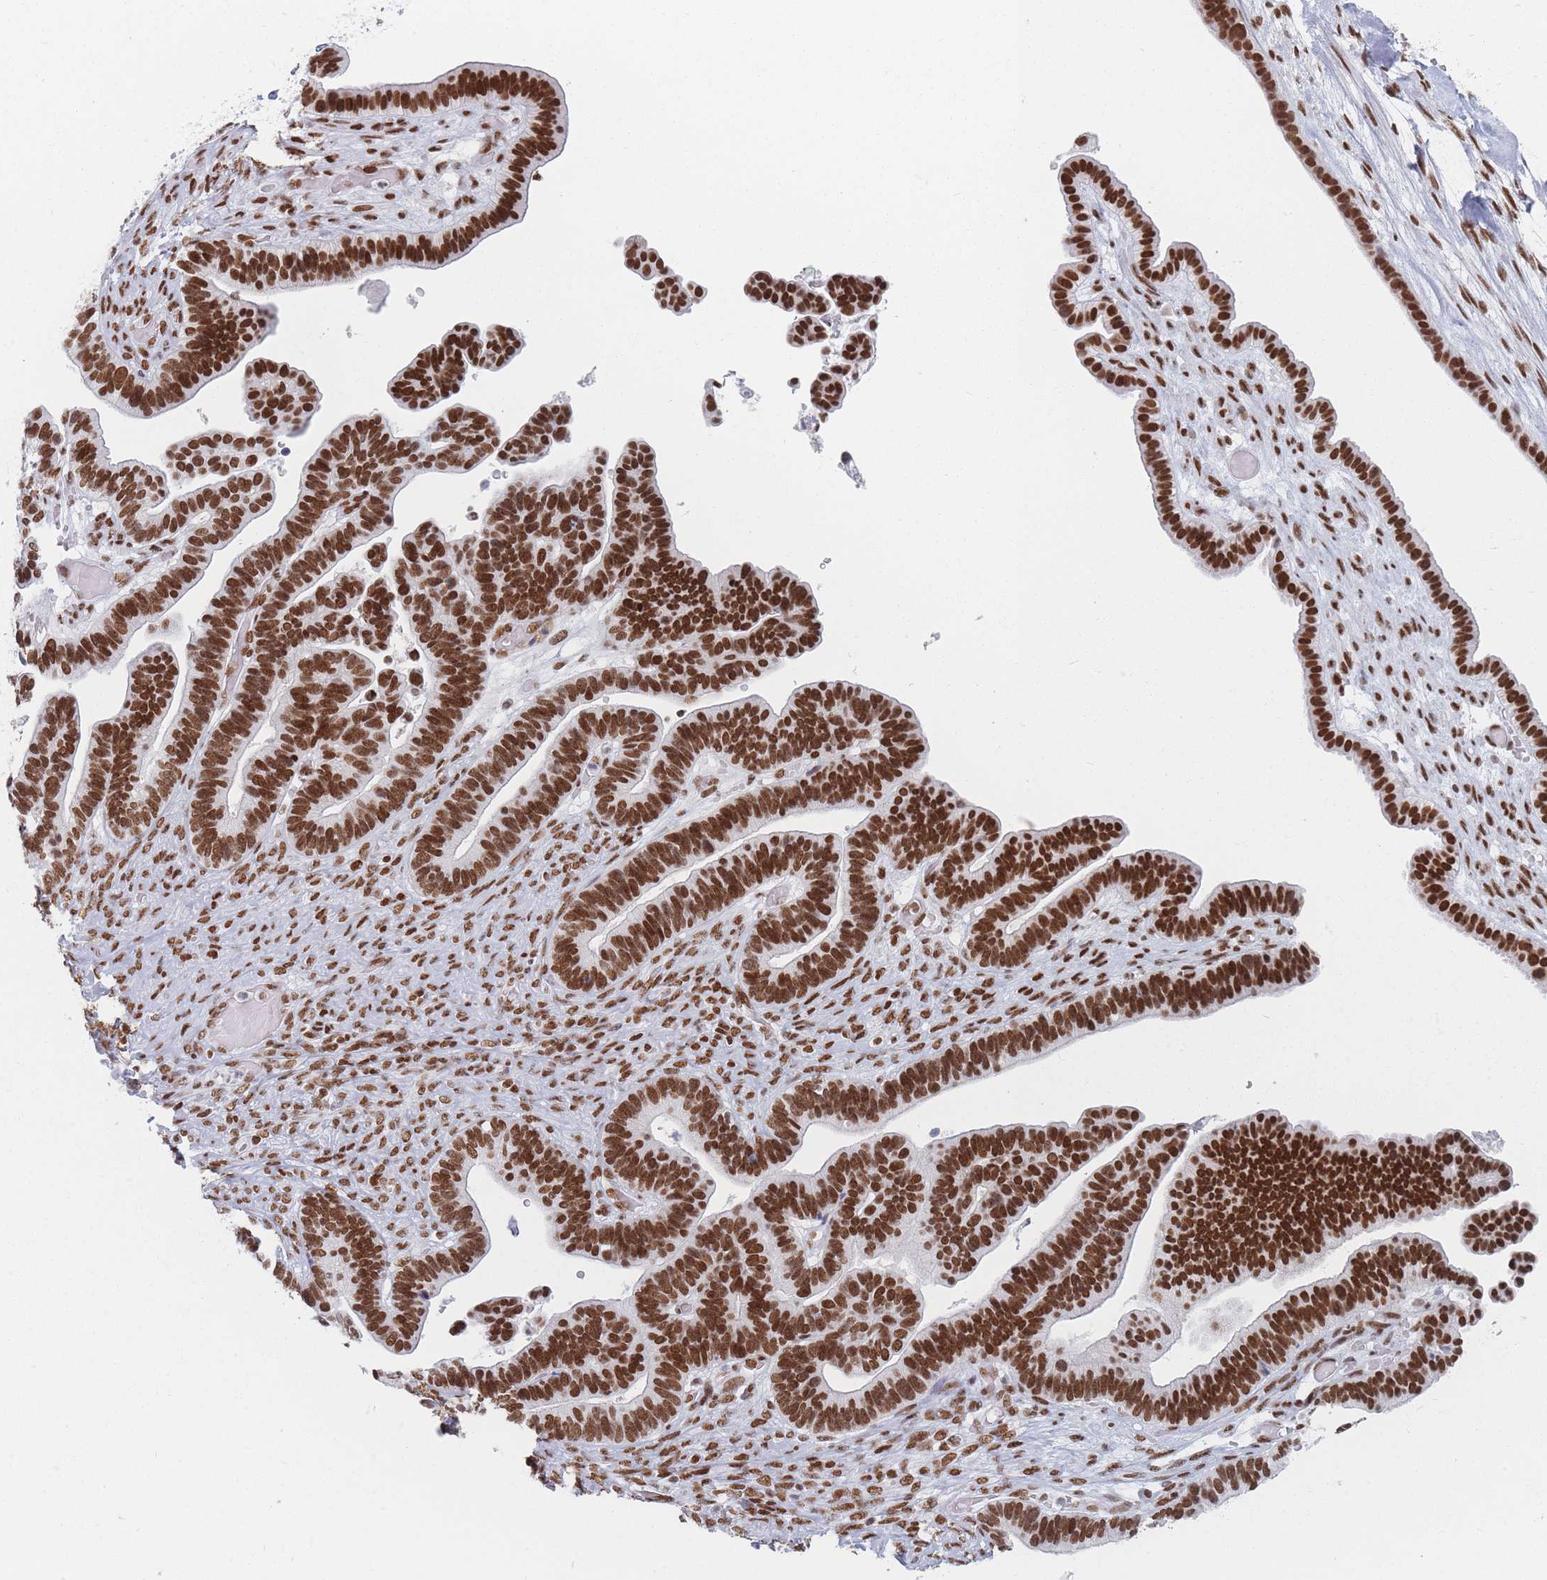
{"staining": {"intensity": "strong", "quantity": ">75%", "location": "nuclear"}, "tissue": "ovarian cancer", "cell_type": "Tumor cells", "image_type": "cancer", "snomed": [{"axis": "morphology", "description": "Cystadenocarcinoma, serous, NOS"}, {"axis": "topography", "description": "Ovary"}], "caption": "A micrograph showing strong nuclear positivity in about >75% of tumor cells in ovarian cancer, as visualized by brown immunohistochemical staining.", "gene": "SAFB2", "patient": {"sex": "female", "age": 56}}